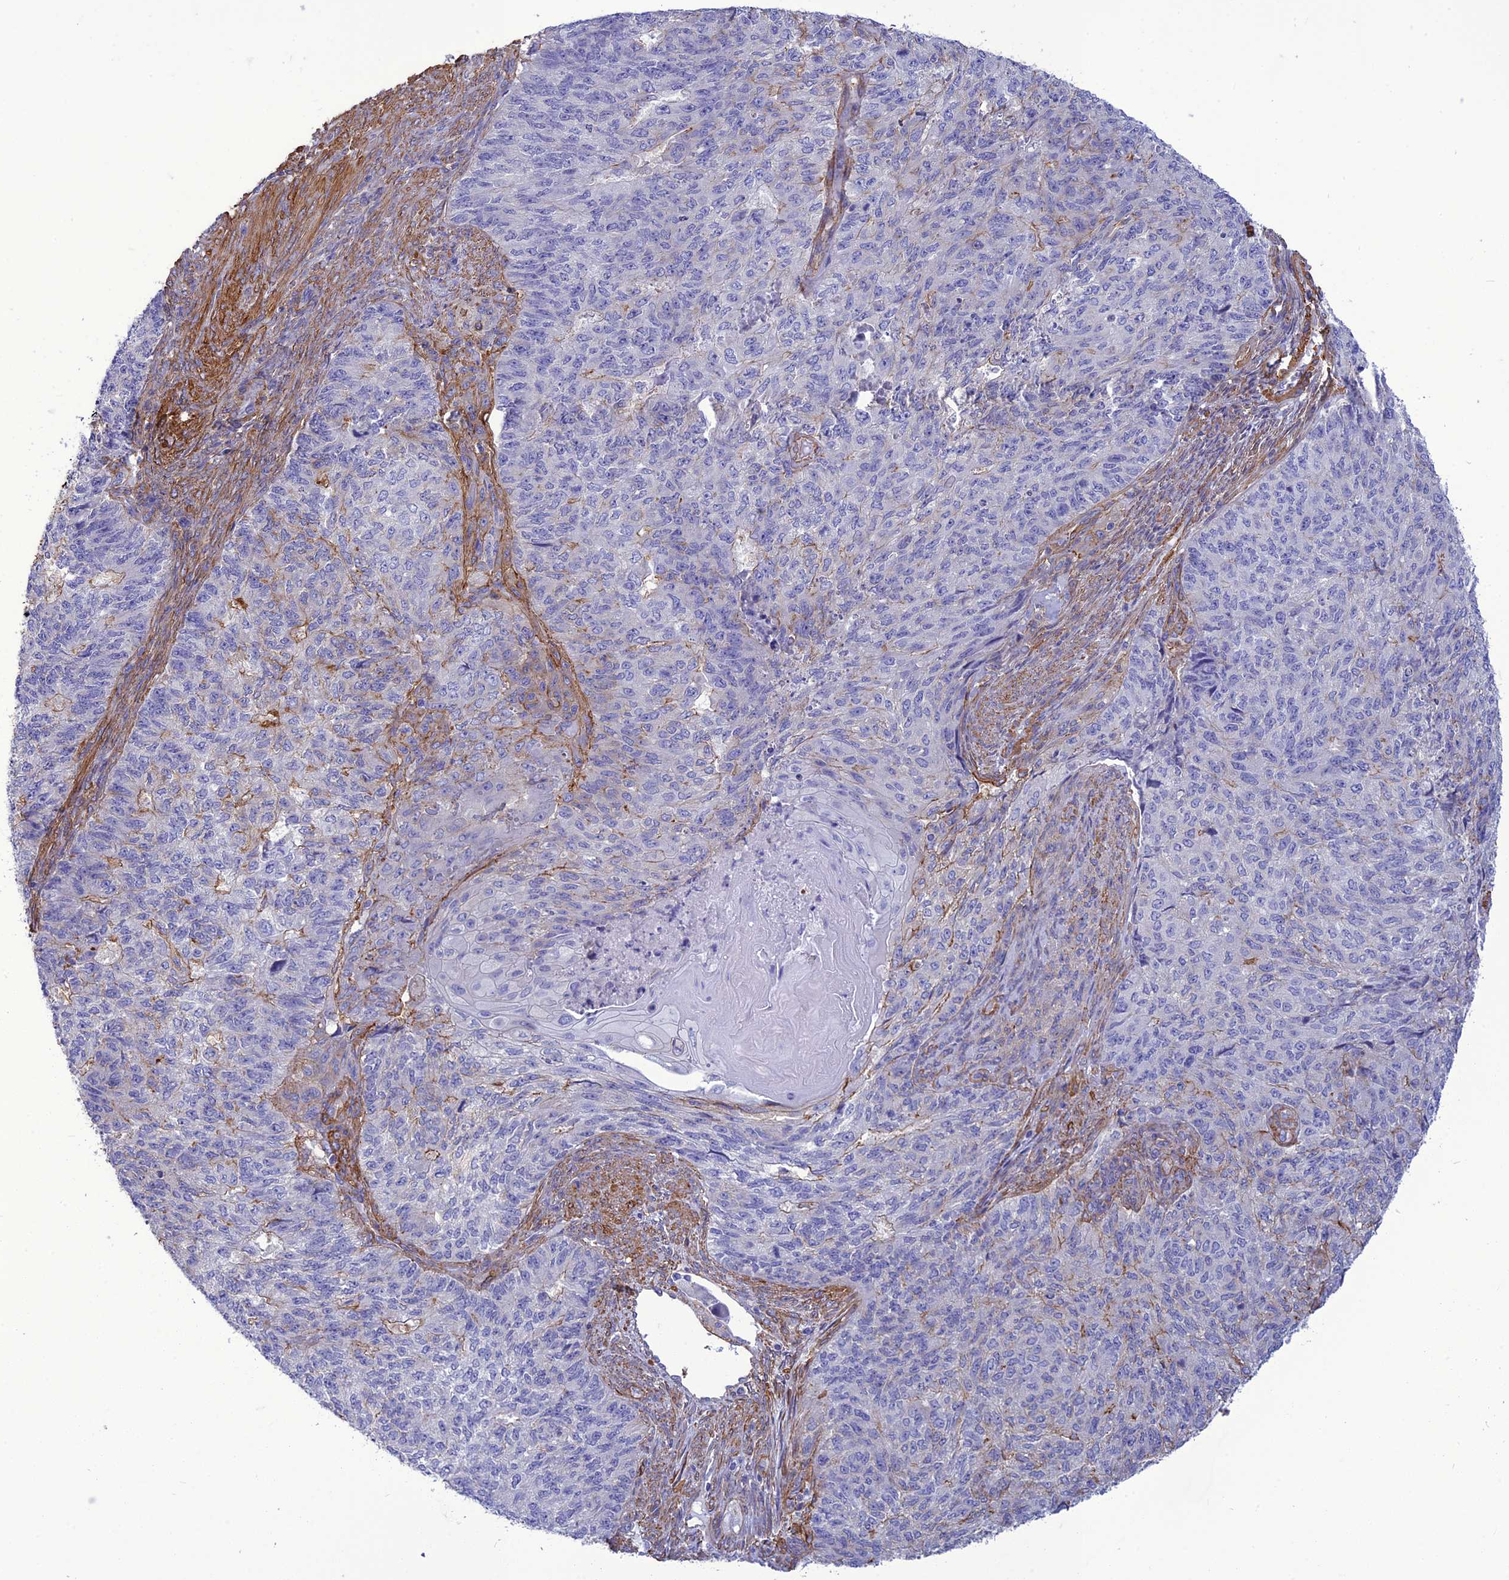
{"staining": {"intensity": "negative", "quantity": "none", "location": "none"}, "tissue": "endometrial cancer", "cell_type": "Tumor cells", "image_type": "cancer", "snomed": [{"axis": "morphology", "description": "Adenocarcinoma, NOS"}, {"axis": "topography", "description": "Endometrium"}], "caption": "Tumor cells show no significant protein expression in endometrial cancer (adenocarcinoma).", "gene": "NKD1", "patient": {"sex": "female", "age": 32}}